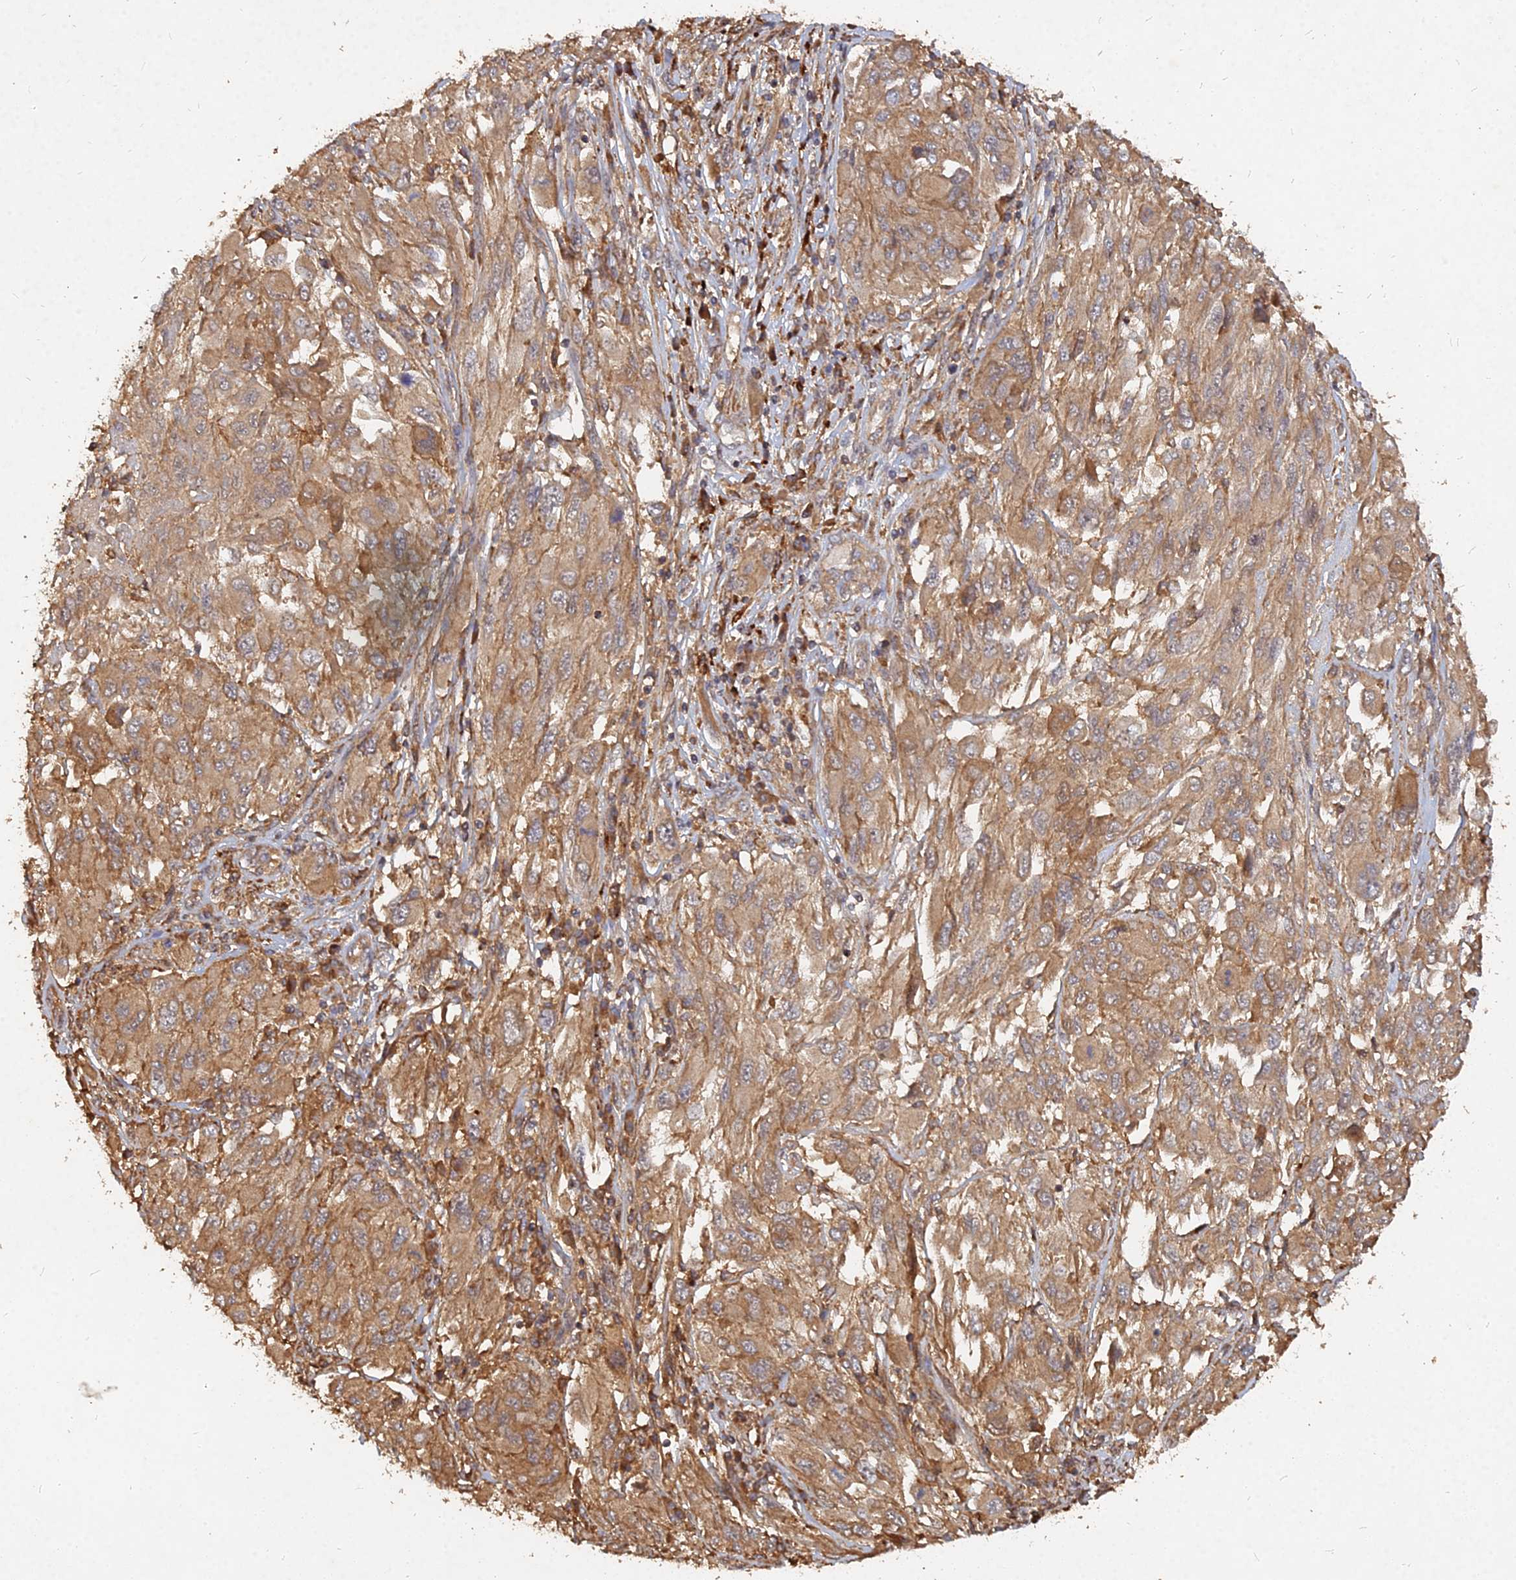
{"staining": {"intensity": "moderate", "quantity": ">75%", "location": "cytoplasmic/membranous"}, "tissue": "melanoma", "cell_type": "Tumor cells", "image_type": "cancer", "snomed": [{"axis": "morphology", "description": "Malignant melanoma, NOS"}, {"axis": "topography", "description": "Skin"}], "caption": "An immunohistochemistry micrograph of tumor tissue is shown. Protein staining in brown shows moderate cytoplasmic/membranous positivity in malignant melanoma within tumor cells.", "gene": "UBE2W", "patient": {"sex": "female", "age": 91}}